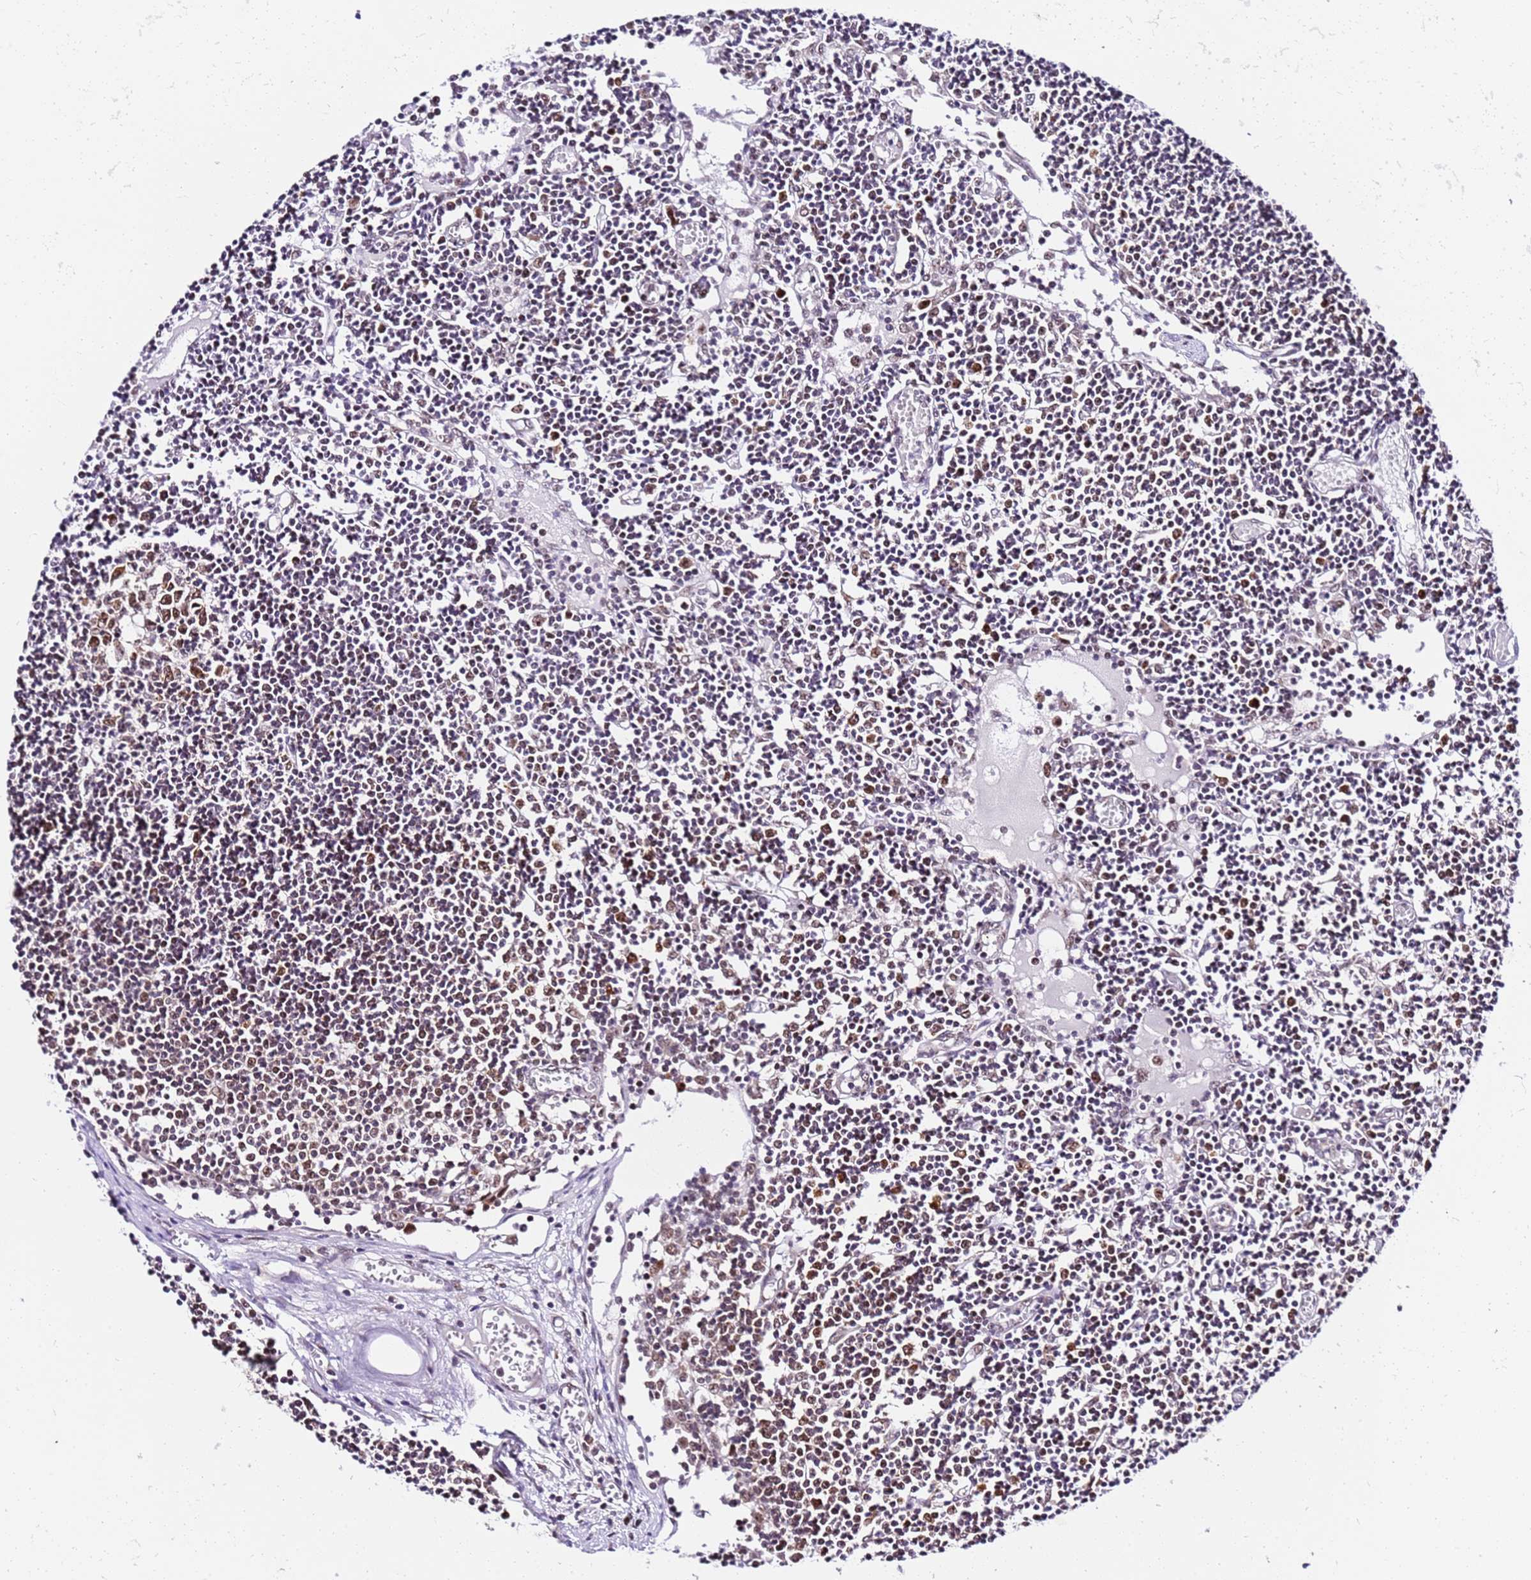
{"staining": {"intensity": "moderate", "quantity": "<25%", "location": "nuclear"}, "tissue": "lymph node", "cell_type": "Germinal center cells", "image_type": "normal", "snomed": [{"axis": "morphology", "description": "Normal tissue, NOS"}, {"axis": "topography", "description": "Lymph node"}], "caption": "Germinal center cells demonstrate low levels of moderate nuclear positivity in about <25% of cells in normal lymph node.", "gene": "SLX4IP", "patient": {"sex": "female", "age": 11}}